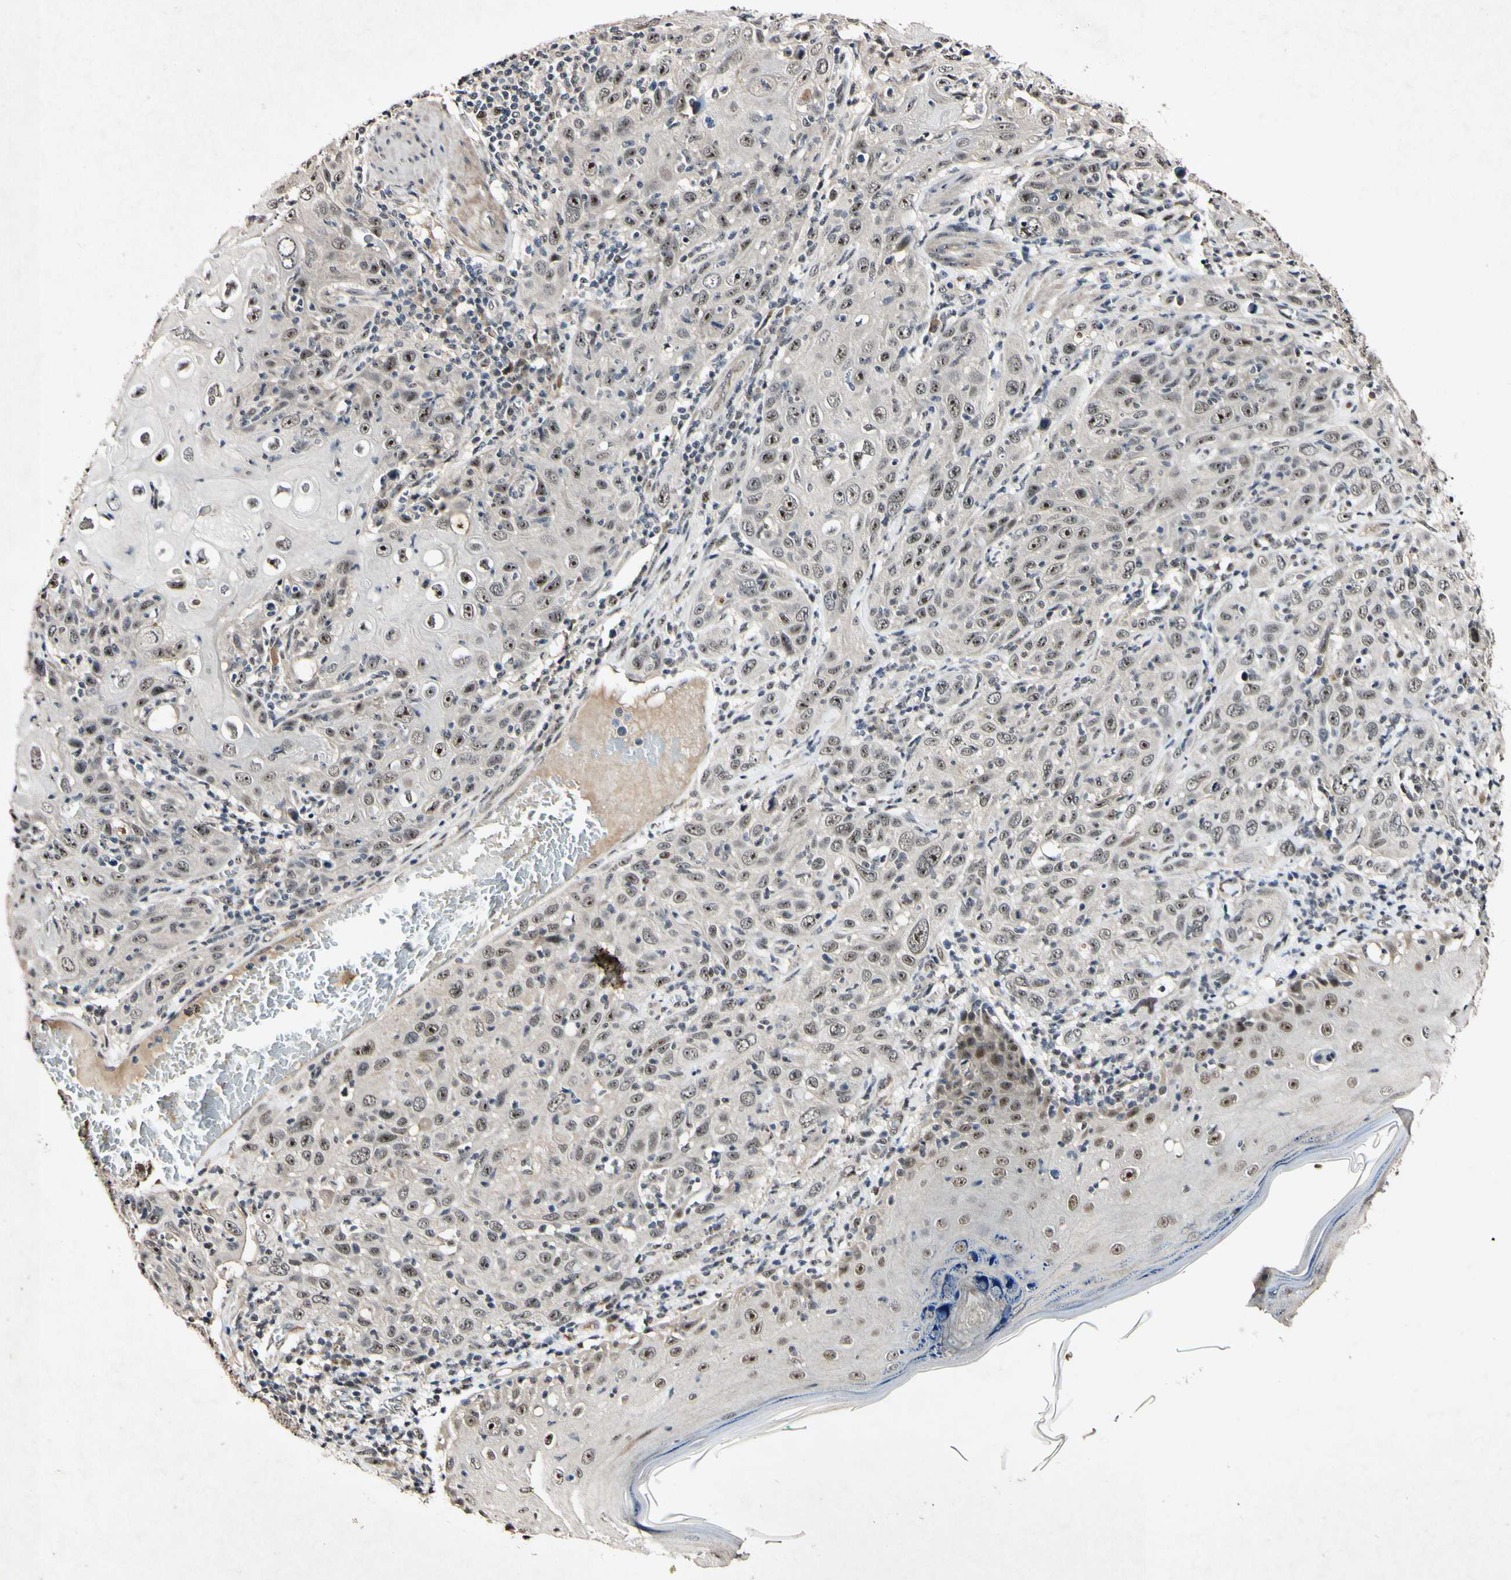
{"staining": {"intensity": "moderate", "quantity": "25%-75%", "location": "nuclear"}, "tissue": "skin cancer", "cell_type": "Tumor cells", "image_type": "cancer", "snomed": [{"axis": "morphology", "description": "Squamous cell carcinoma, NOS"}, {"axis": "topography", "description": "Skin"}], "caption": "Immunohistochemistry (IHC) histopathology image of neoplastic tissue: human skin squamous cell carcinoma stained using immunohistochemistry displays medium levels of moderate protein expression localized specifically in the nuclear of tumor cells, appearing as a nuclear brown color.", "gene": "POLR2F", "patient": {"sex": "female", "age": 88}}